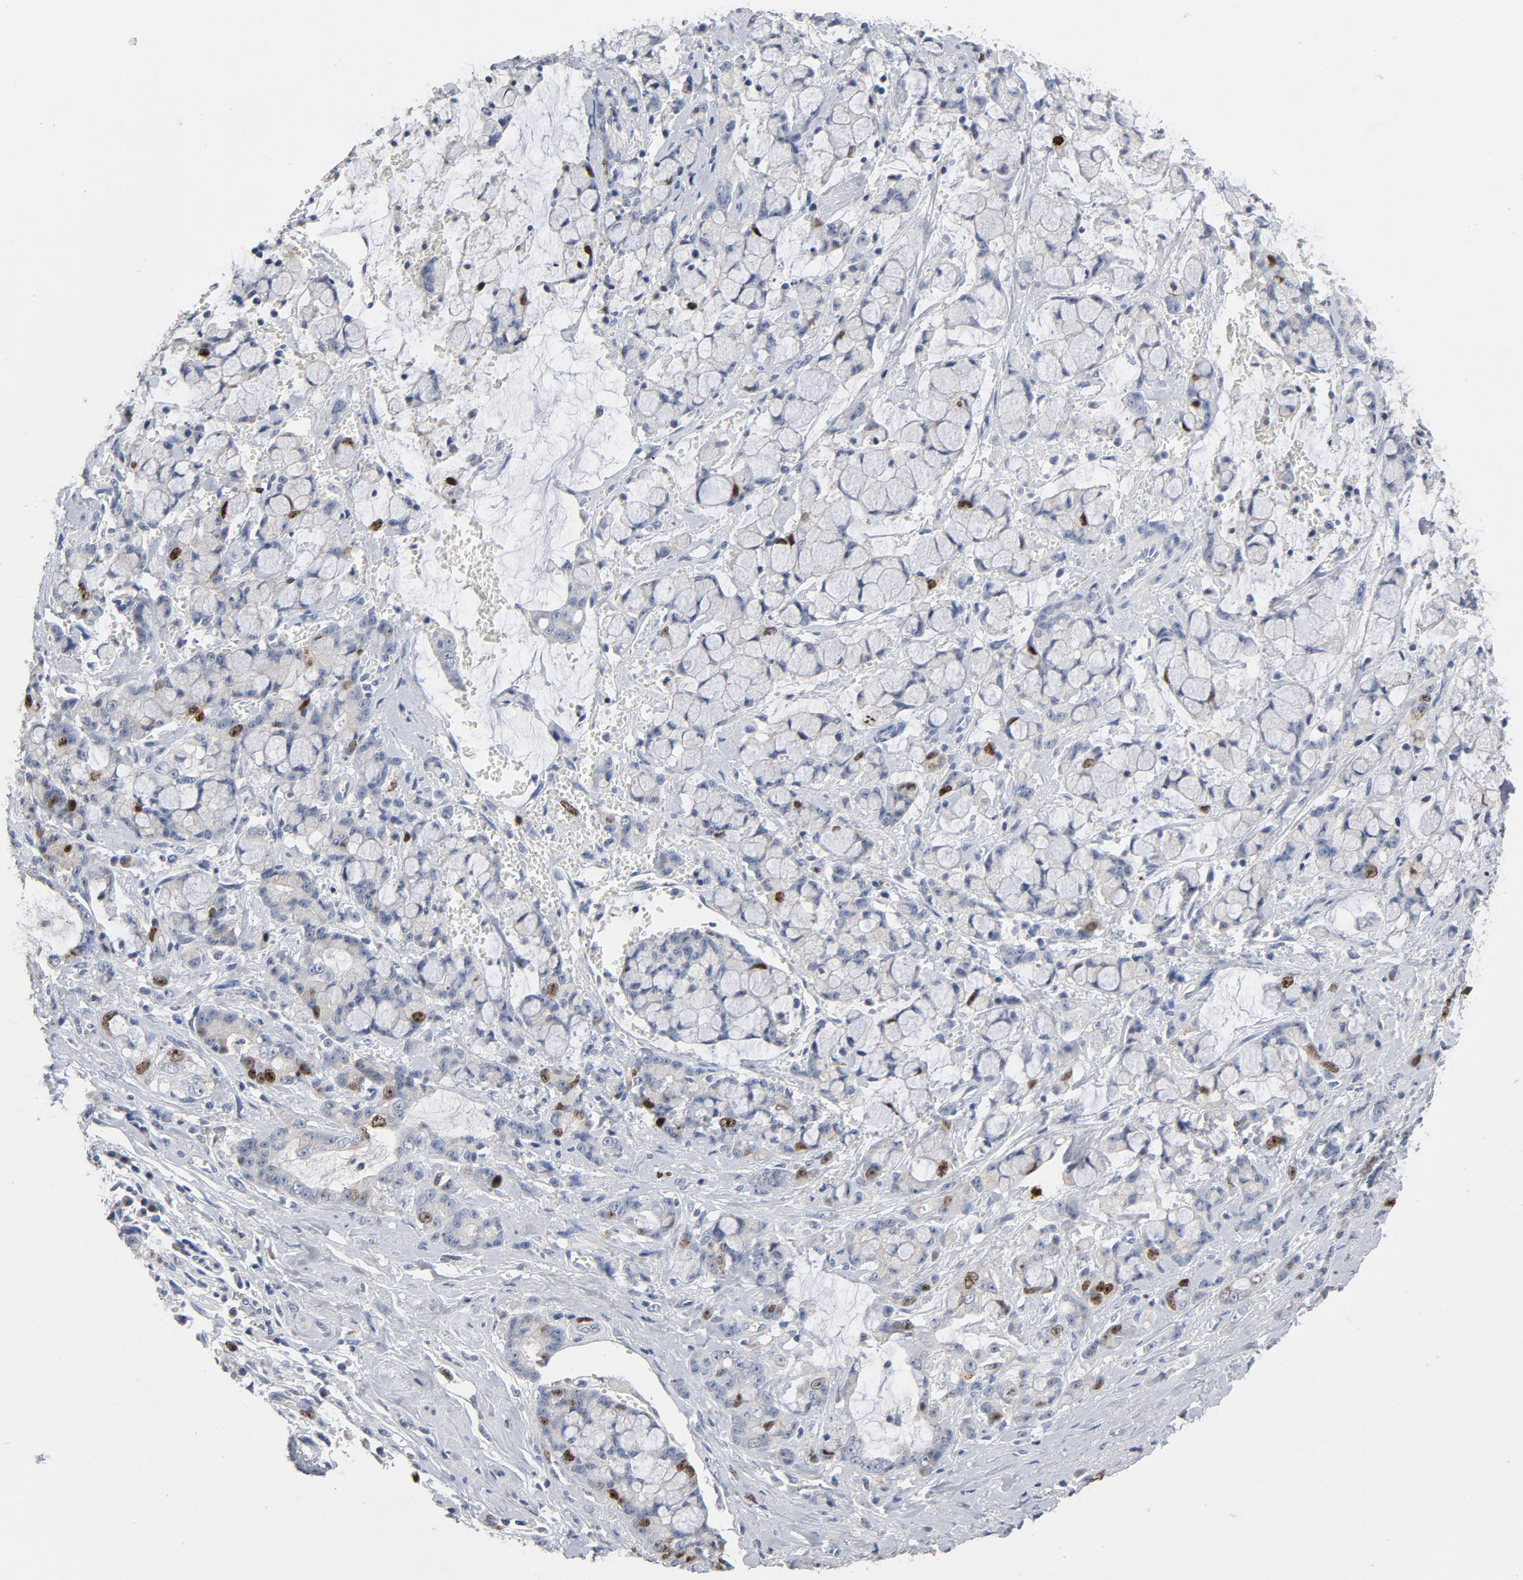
{"staining": {"intensity": "moderate", "quantity": "<25%", "location": "nuclear"}, "tissue": "pancreatic cancer", "cell_type": "Tumor cells", "image_type": "cancer", "snomed": [{"axis": "morphology", "description": "Adenocarcinoma, NOS"}, {"axis": "topography", "description": "Pancreas"}], "caption": "IHC staining of pancreatic cancer, which shows low levels of moderate nuclear expression in approximately <25% of tumor cells indicating moderate nuclear protein positivity. The staining was performed using DAB (brown) for protein detection and nuclei were counterstained in hematoxylin (blue).", "gene": "BIRC5", "patient": {"sex": "female", "age": 73}}